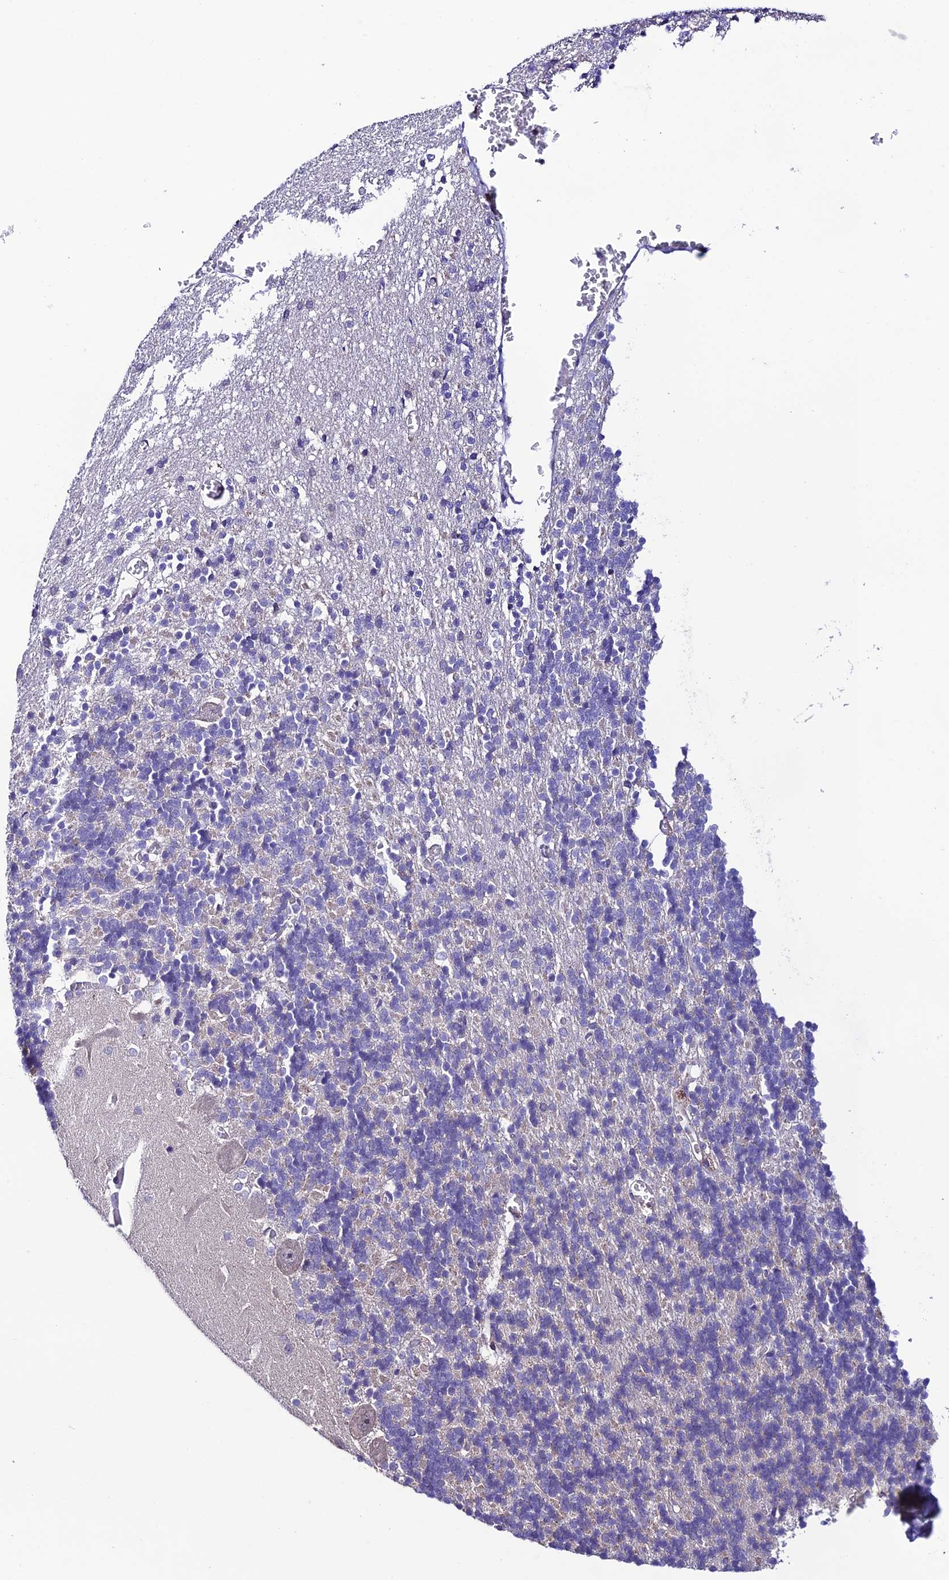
{"staining": {"intensity": "negative", "quantity": "none", "location": "none"}, "tissue": "cerebellum", "cell_type": "Cells in granular layer", "image_type": "normal", "snomed": [{"axis": "morphology", "description": "Normal tissue, NOS"}, {"axis": "topography", "description": "Cerebellum"}], "caption": "A micrograph of human cerebellum is negative for staining in cells in granular layer. (Stains: DAB immunohistochemistry (IHC) with hematoxylin counter stain, Microscopy: brightfield microscopy at high magnification).", "gene": "BRME1", "patient": {"sex": "male", "age": 37}}